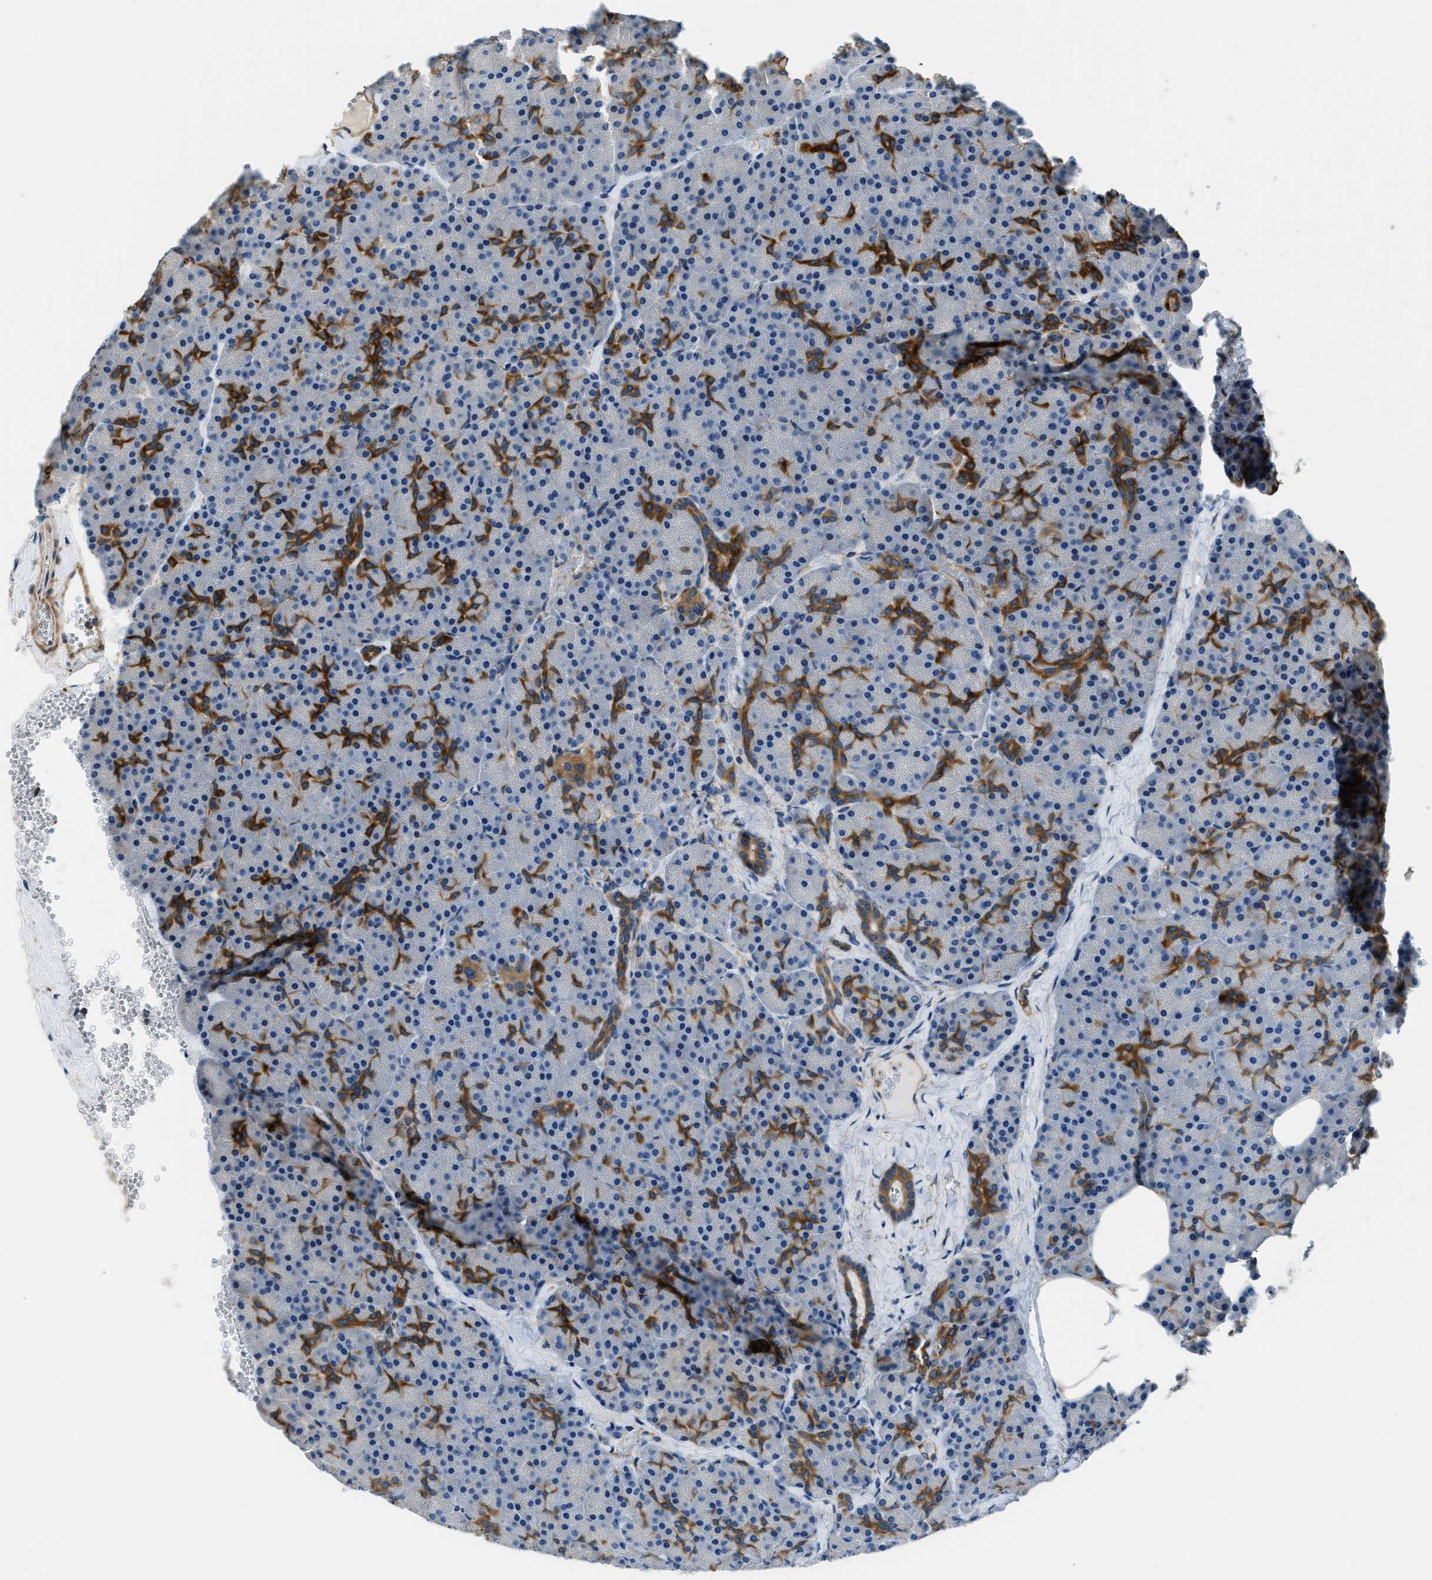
{"staining": {"intensity": "strong", "quantity": "<25%", "location": "cytoplasmic/membranous"}, "tissue": "pancreas", "cell_type": "Exocrine glandular cells", "image_type": "normal", "snomed": [{"axis": "morphology", "description": "Normal tissue, NOS"}, {"axis": "morphology", "description": "Carcinoid, malignant, NOS"}, {"axis": "topography", "description": "Pancreas"}], "caption": "This is a micrograph of immunohistochemistry (IHC) staining of unremarkable pancreas, which shows strong staining in the cytoplasmic/membranous of exocrine glandular cells.", "gene": "PFKP", "patient": {"sex": "female", "age": 35}}